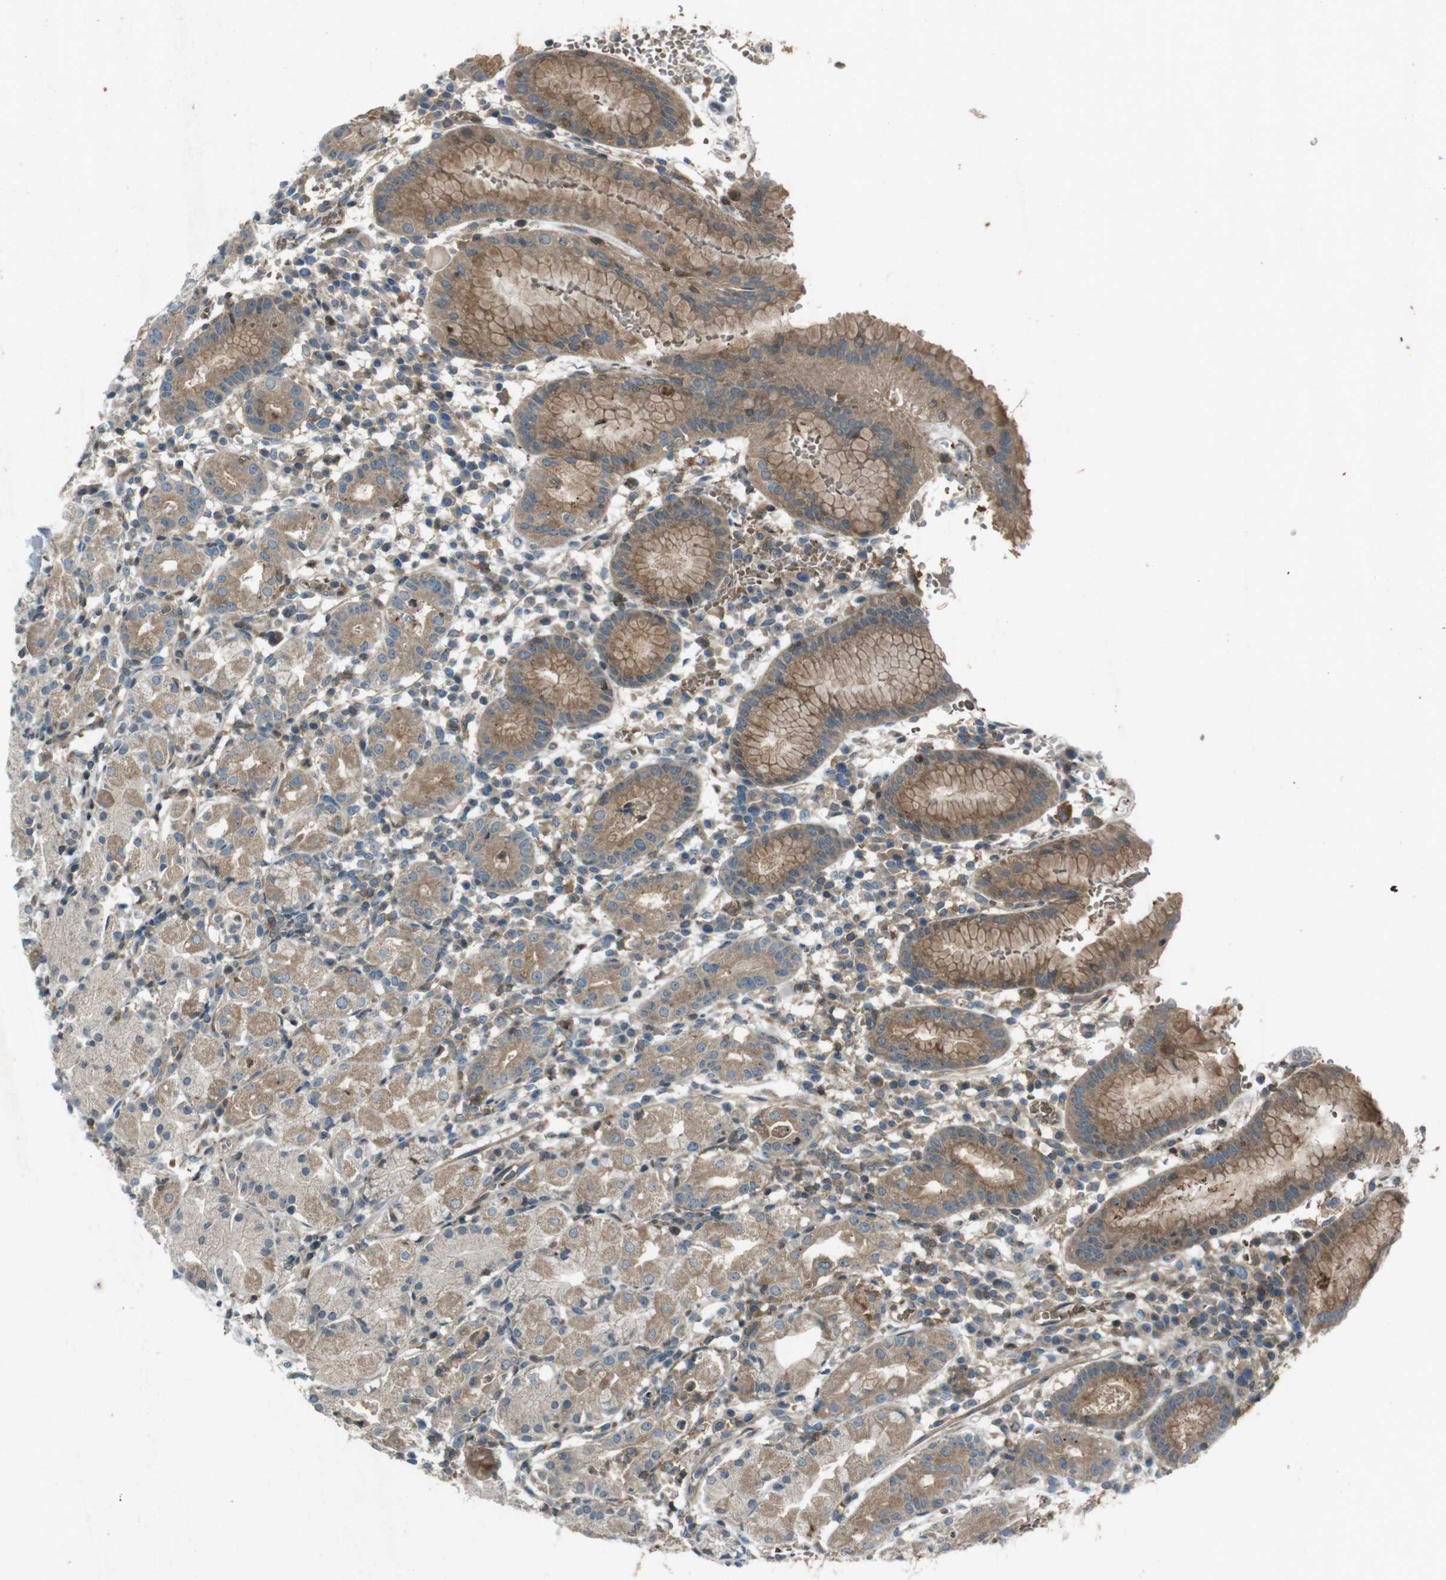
{"staining": {"intensity": "moderate", "quantity": ">75%", "location": "cytoplasmic/membranous"}, "tissue": "stomach", "cell_type": "Glandular cells", "image_type": "normal", "snomed": [{"axis": "morphology", "description": "Normal tissue, NOS"}, {"axis": "topography", "description": "Stomach"}, {"axis": "topography", "description": "Stomach, lower"}], "caption": "IHC of normal human stomach demonstrates medium levels of moderate cytoplasmic/membranous expression in approximately >75% of glandular cells. (brown staining indicates protein expression, while blue staining denotes nuclei).", "gene": "ZYX", "patient": {"sex": "female", "age": 75}}